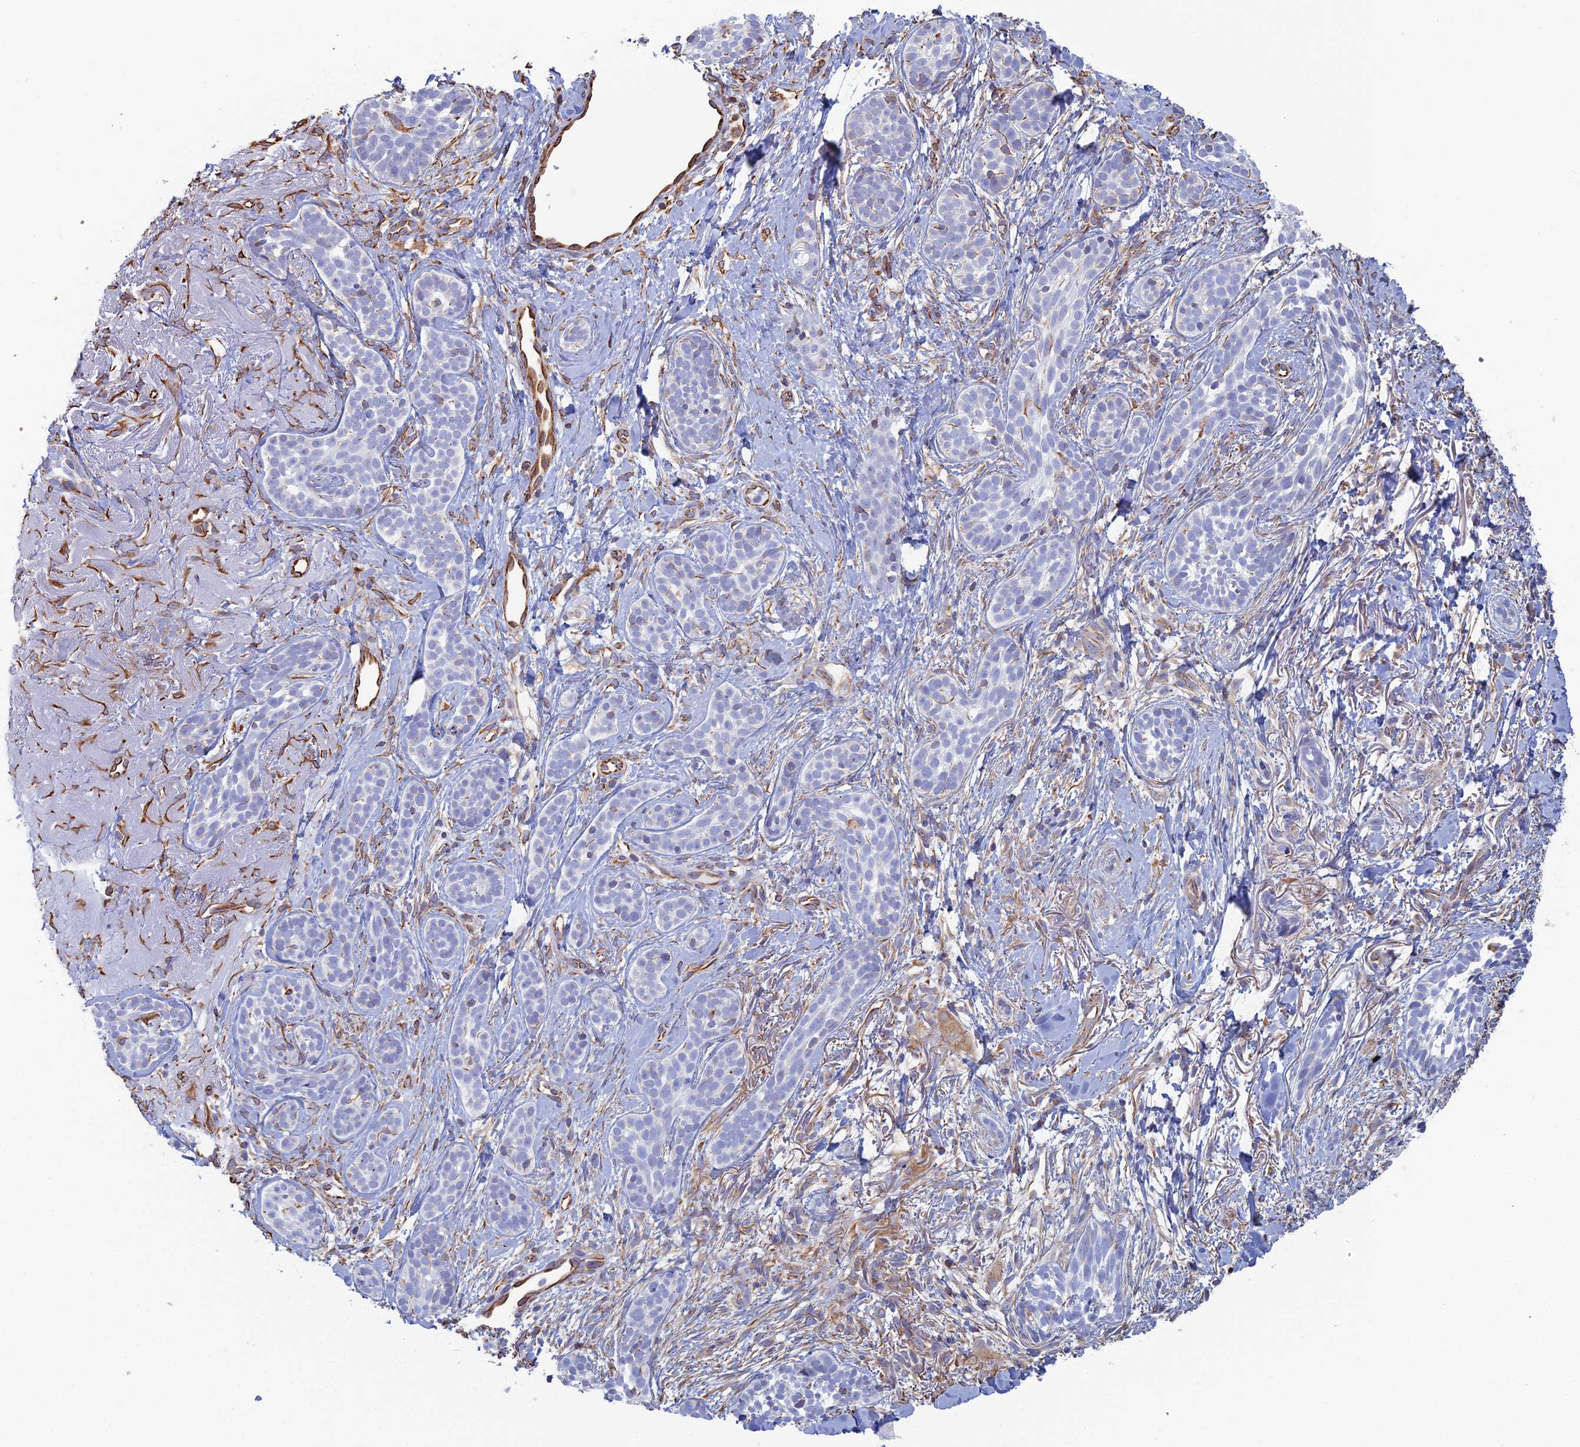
{"staining": {"intensity": "negative", "quantity": "none", "location": "none"}, "tissue": "skin cancer", "cell_type": "Tumor cells", "image_type": "cancer", "snomed": [{"axis": "morphology", "description": "Basal cell carcinoma"}, {"axis": "topography", "description": "Skin"}], "caption": "This is an immunohistochemistry image of human basal cell carcinoma (skin). There is no positivity in tumor cells.", "gene": "CLVS2", "patient": {"sex": "male", "age": 71}}